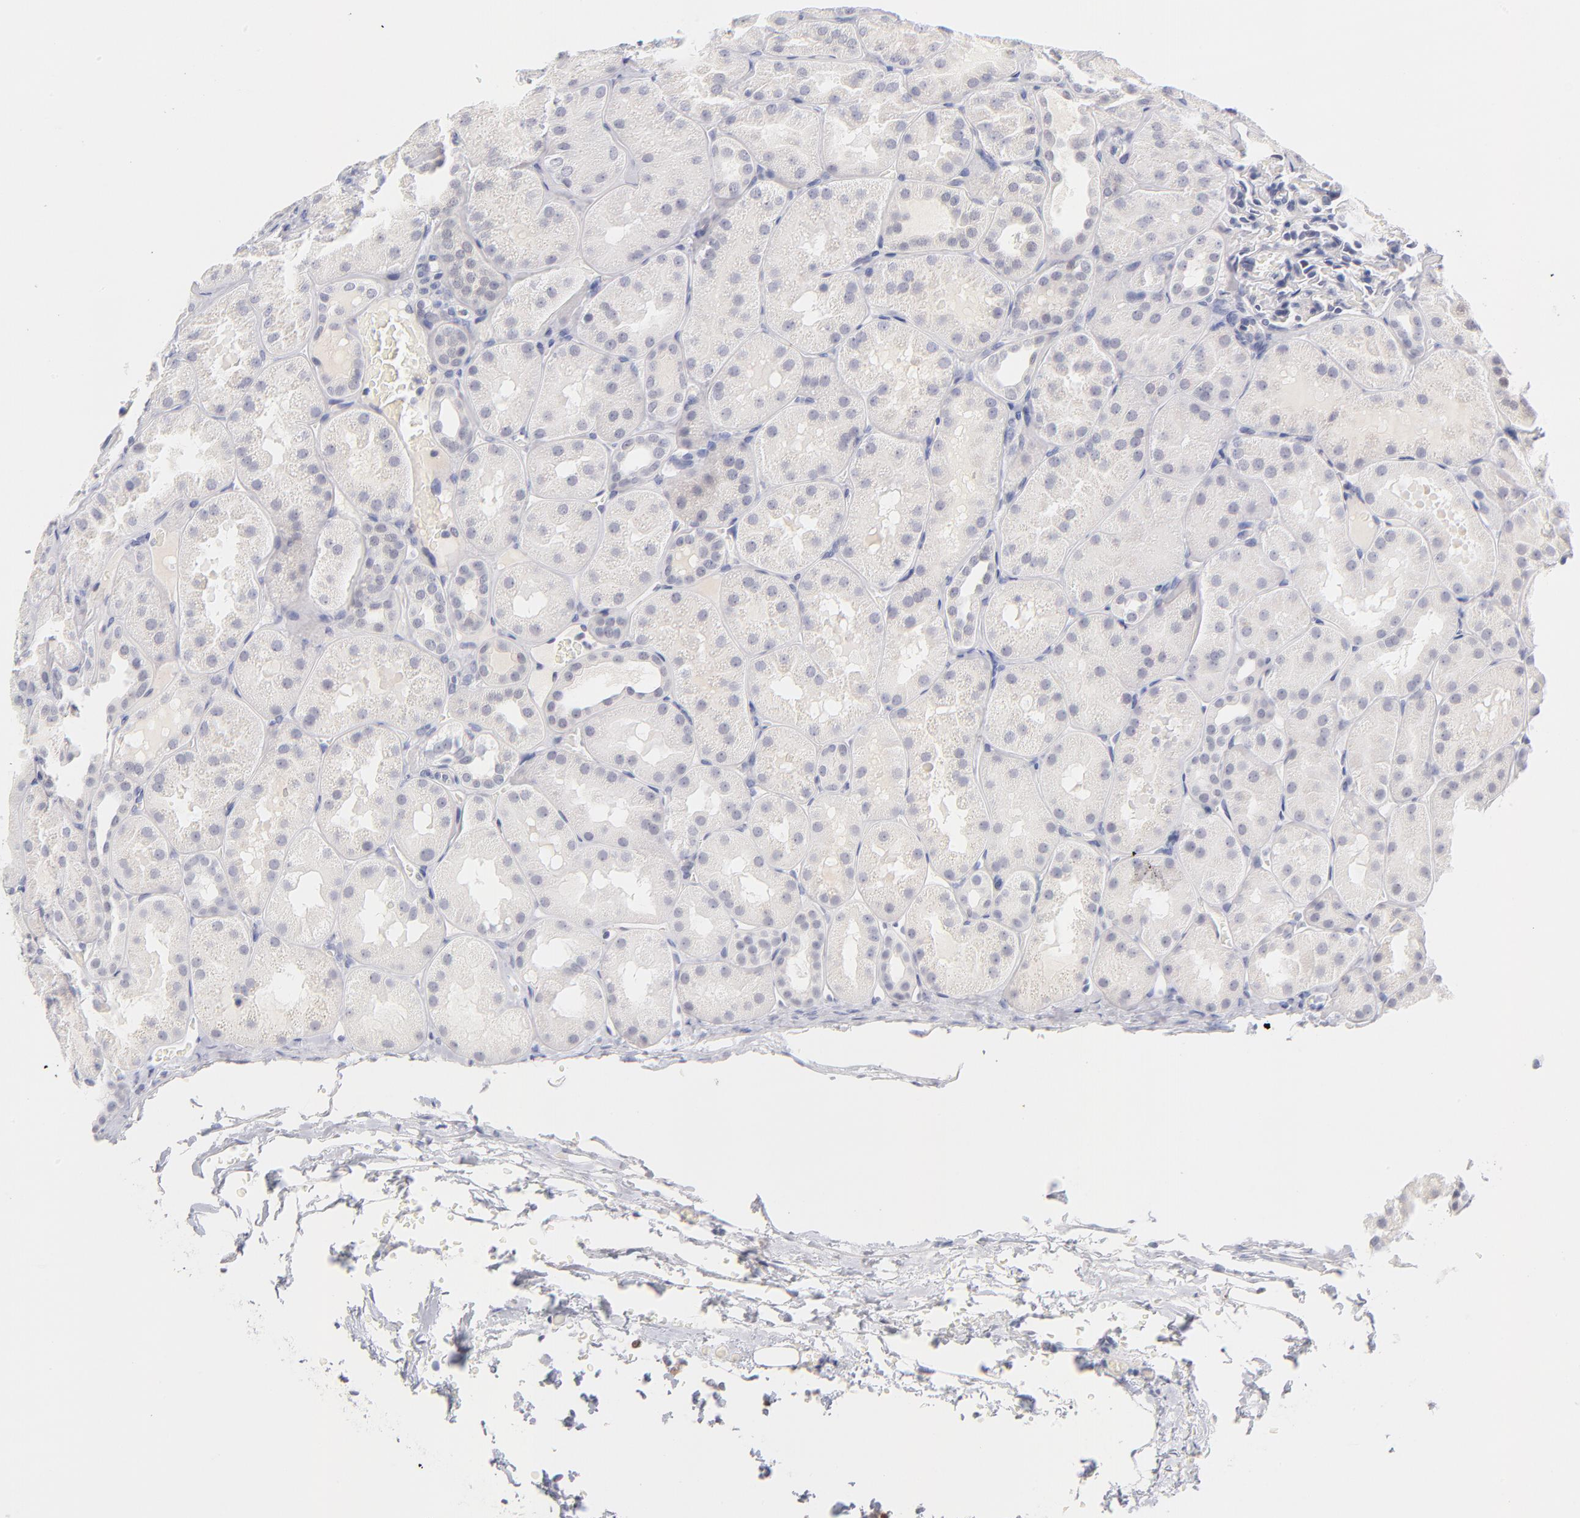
{"staining": {"intensity": "negative", "quantity": "none", "location": "none"}, "tissue": "kidney", "cell_type": "Cells in glomeruli", "image_type": "normal", "snomed": [{"axis": "morphology", "description": "Normal tissue, NOS"}, {"axis": "topography", "description": "Kidney"}], "caption": "High power microscopy image of an immunohistochemistry histopathology image of benign kidney, revealing no significant positivity in cells in glomeruli.", "gene": "PARP1", "patient": {"sex": "male", "age": 28}}